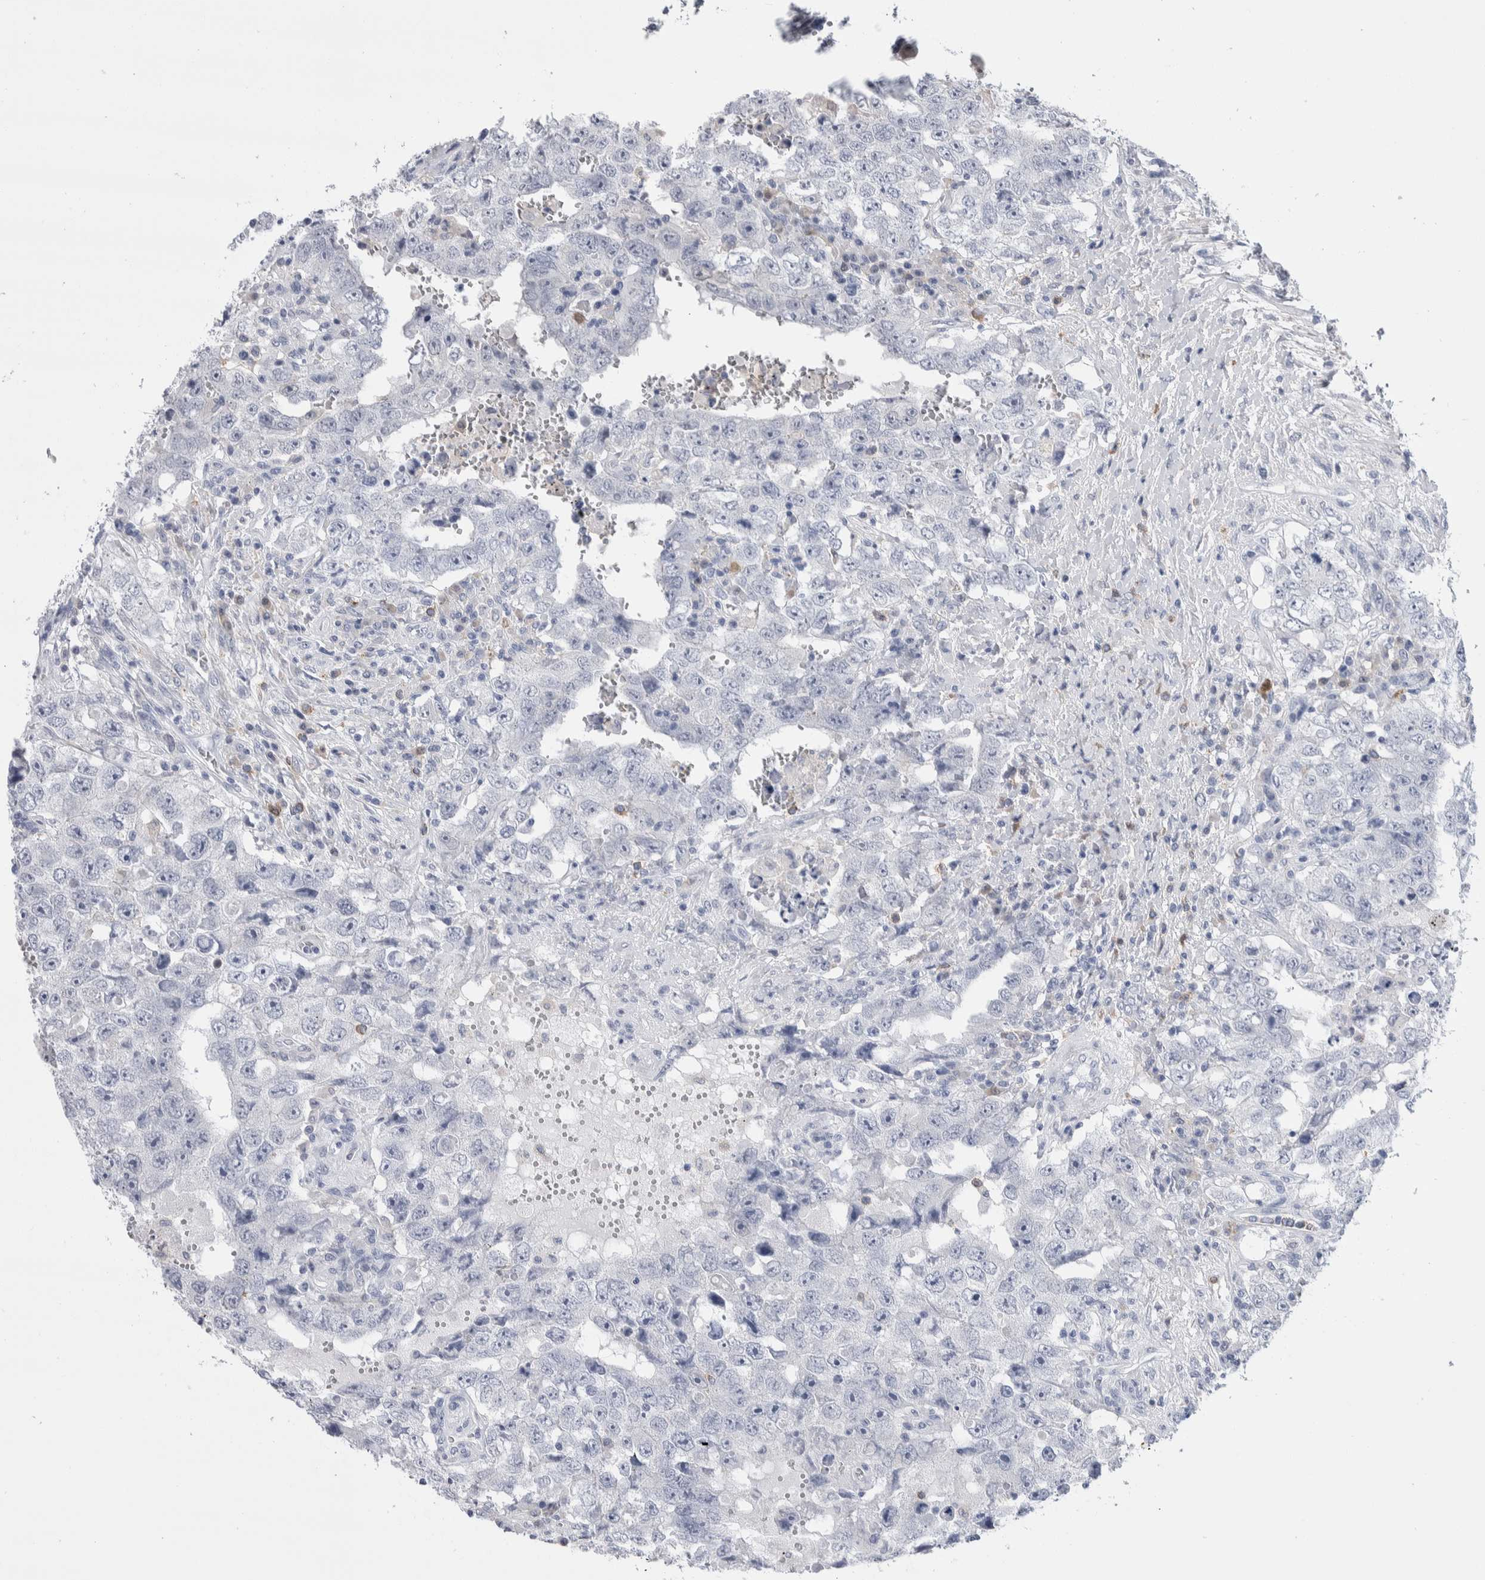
{"staining": {"intensity": "negative", "quantity": "none", "location": "none"}, "tissue": "testis cancer", "cell_type": "Tumor cells", "image_type": "cancer", "snomed": [{"axis": "morphology", "description": "Carcinoma, Embryonal, NOS"}, {"axis": "topography", "description": "Testis"}], "caption": "The photomicrograph demonstrates no staining of tumor cells in testis embryonal carcinoma.", "gene": "LURAP1L", "patient": {"sex": "male", "age": 26}}